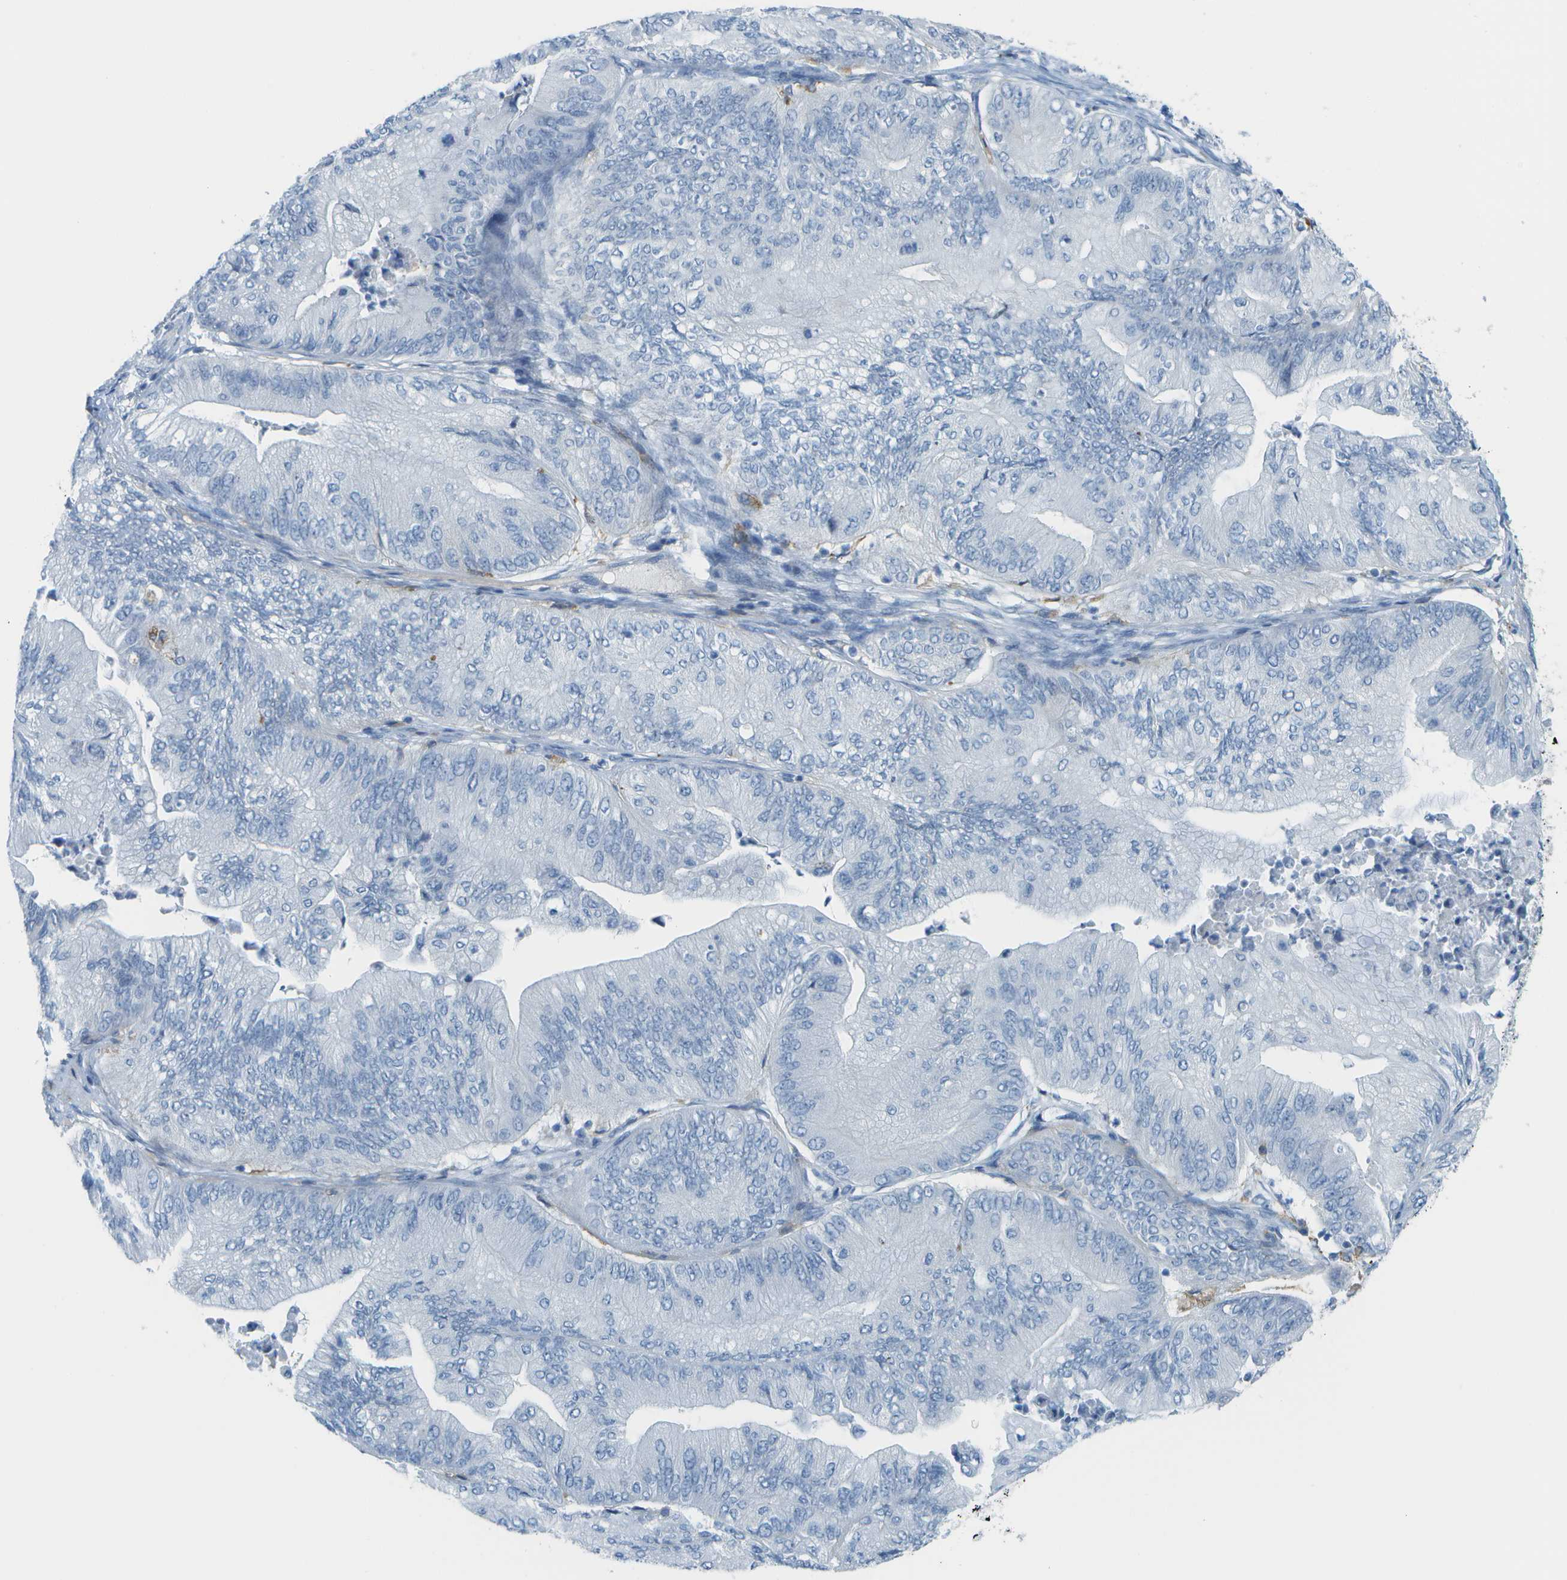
{"staining": {"intensity": "negative", "quantity": "none", "location": "none"}, "tissue": "ovarian cancer", "cell_type": "Tumor cells", "image_type": "cancer", "snomed": [{"axis": "morphology", "description": "Cystadenocarcinoma, mucinous, NOS"}, {"axis": "topography", "description": "Ovary"}], "caption": "Tumor cells show no significant protein expression in mucinous cystadenocarcinoma (ovarian).", "gene": "ZBTB43", "patient": {"sex": "female", "age": 61}}